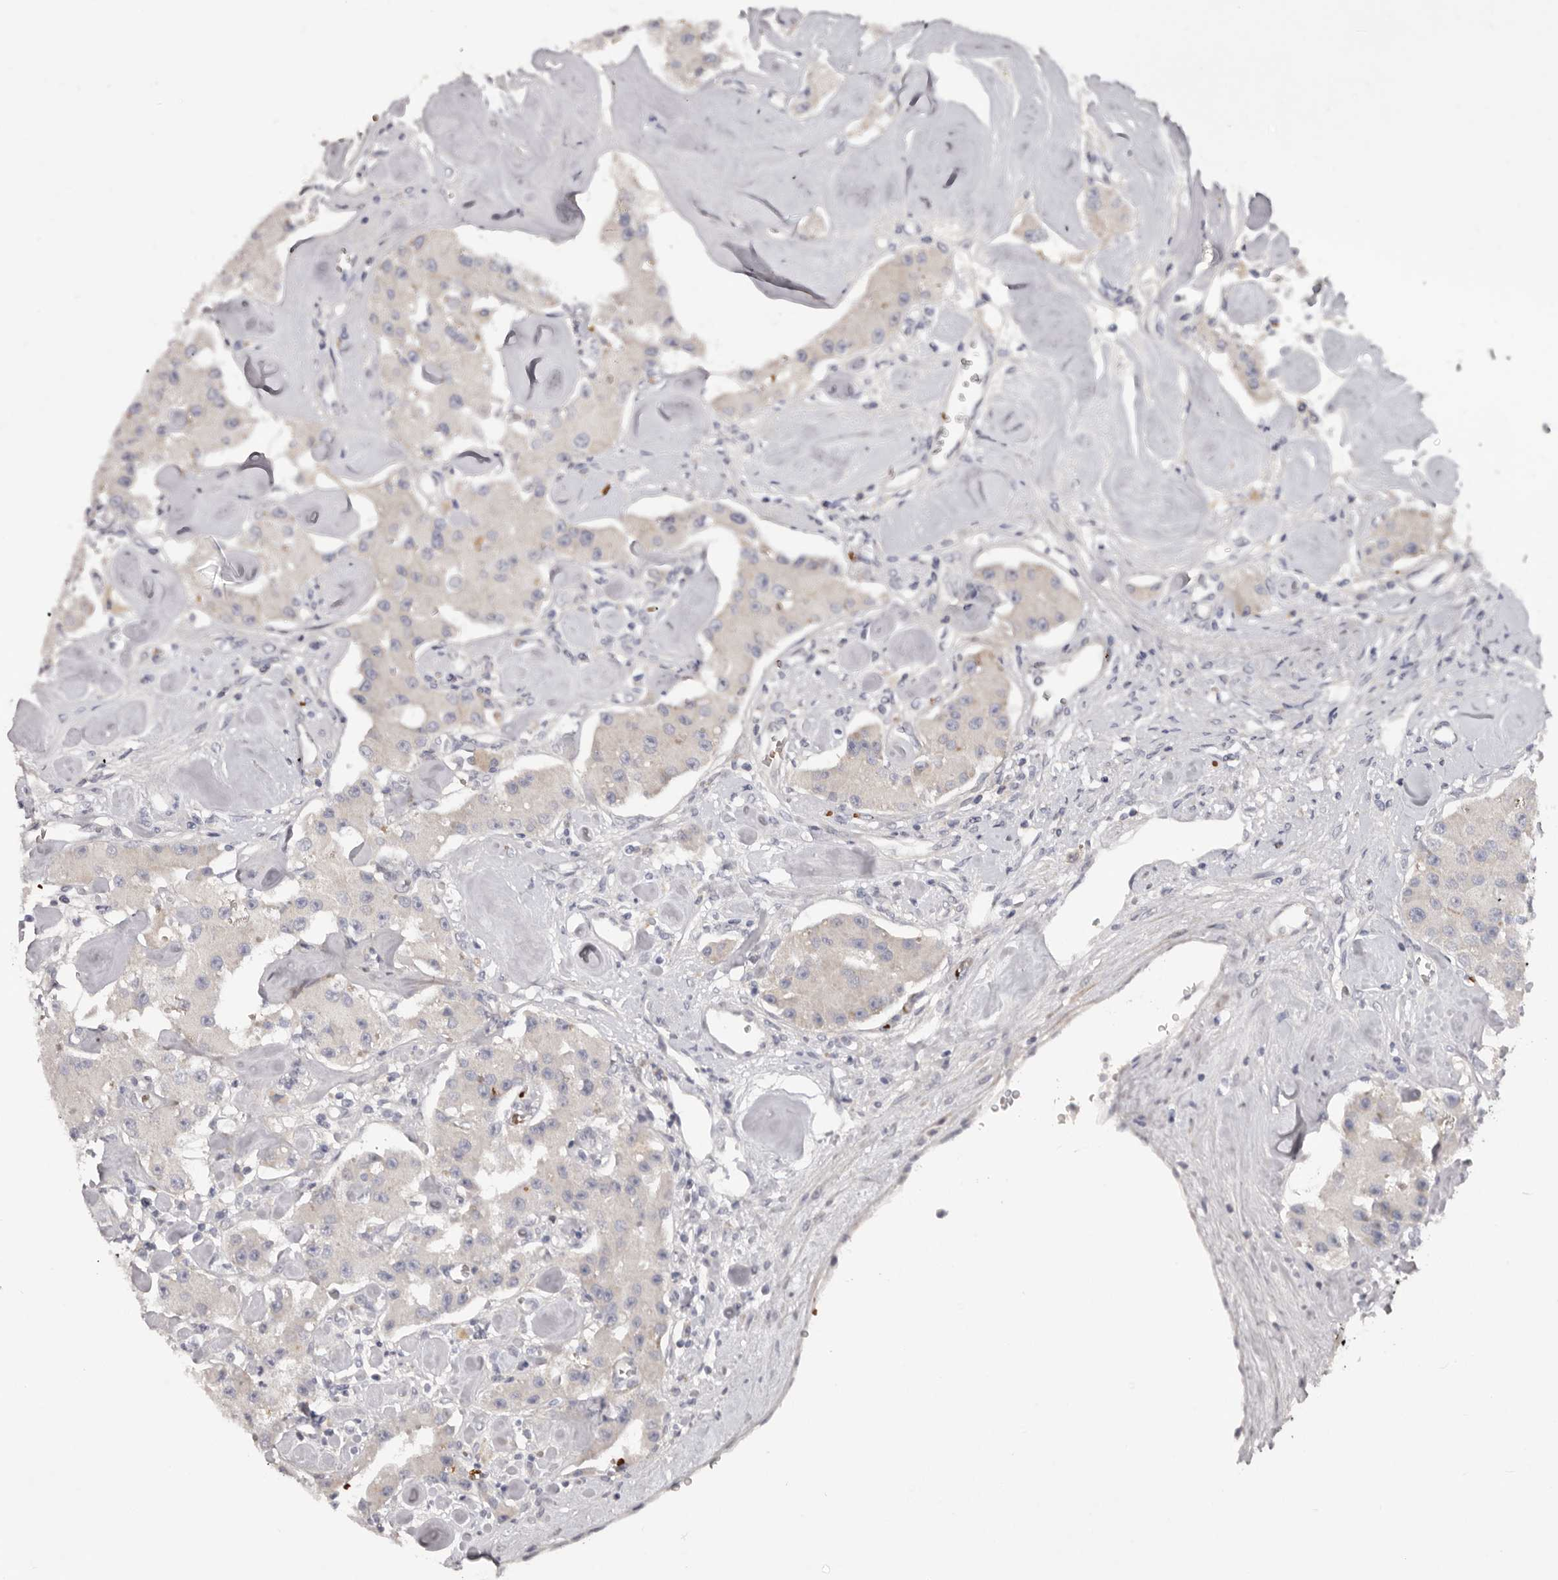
{"staining": {"intensity": "negative", "quantity": "none", "location": "none"}, "tissue": "carcinoid", "cell_type": "Tumor cells", "image_type": "cancer", "snomed": [{"axis": "morphology", "description": "Carcinoid, malignant, NOS"}, {"axis": "topography", "description": "Pancreas"}], "caption": "This is a histopathology image of immunohistochemistry (IHC) staining of malignant carcinoid, which shows no staining in tumor cells. (Stains: DAB immunohistochemistry (IHC) with hematoxylin counter stain, Microscopy: brightfield microscopy at high magnification).", "gene": "TNR", "patient": {"sex": "male", "age": 41}}